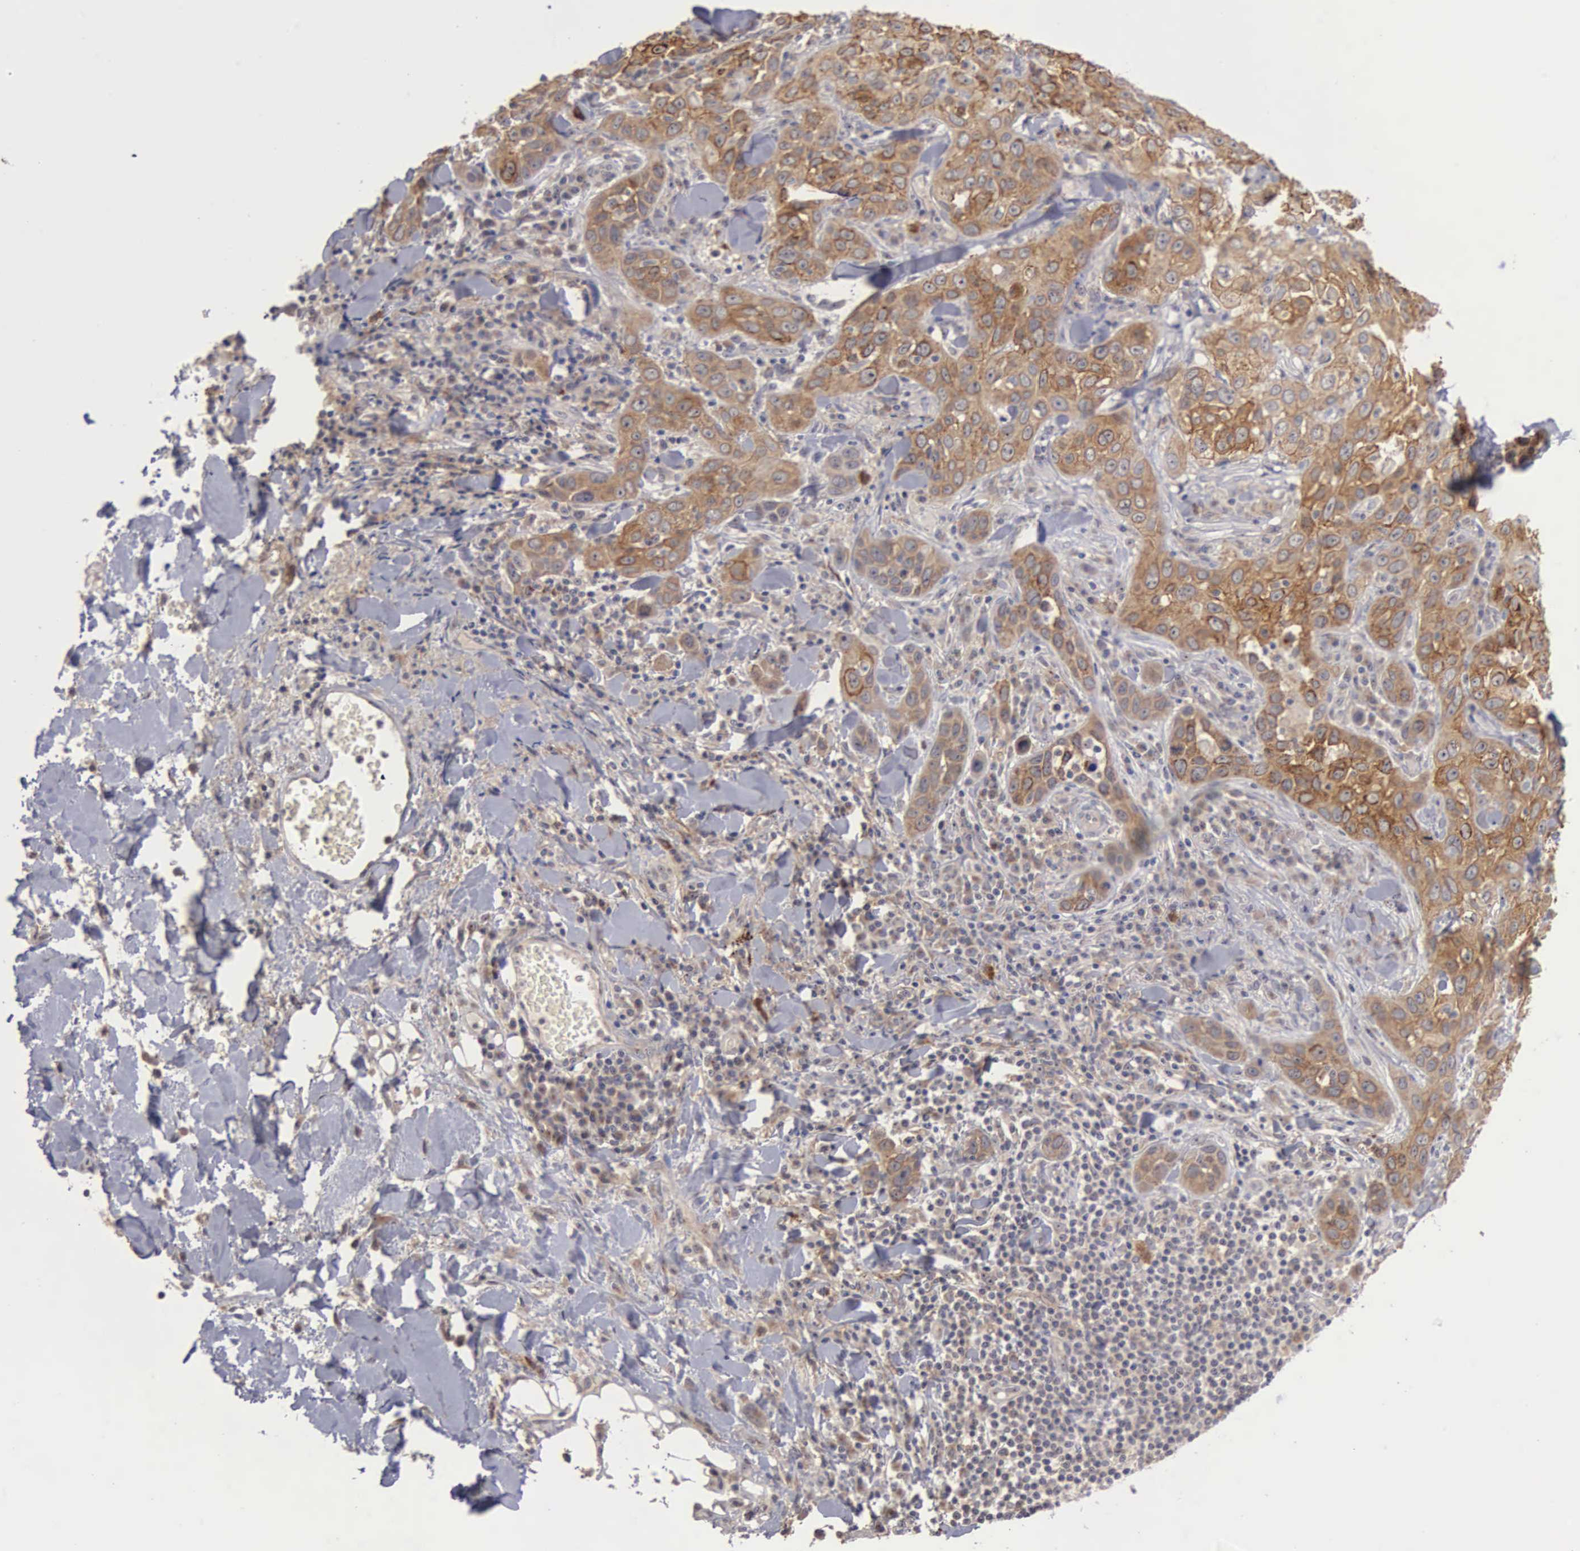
{"staining": {"intensity": "moderate", "quantity": ">75%", "location": "cytoplasmic/membranous,nuclear"}, "tissue": "skin cancer", "cell_type": "Tumor cells", "image_type": "cancer", "snomed": [{"axis": "morphology", "description": "Squamous cell carcinoma, NOS"}, {"axis": "topography", "description": "Skin"}], "caption": "Skin cancer stained with a protein marker displays moderate staining in tumor cells.", "gene": "AMN", "patient": {"sex": "male", "age": 84}}